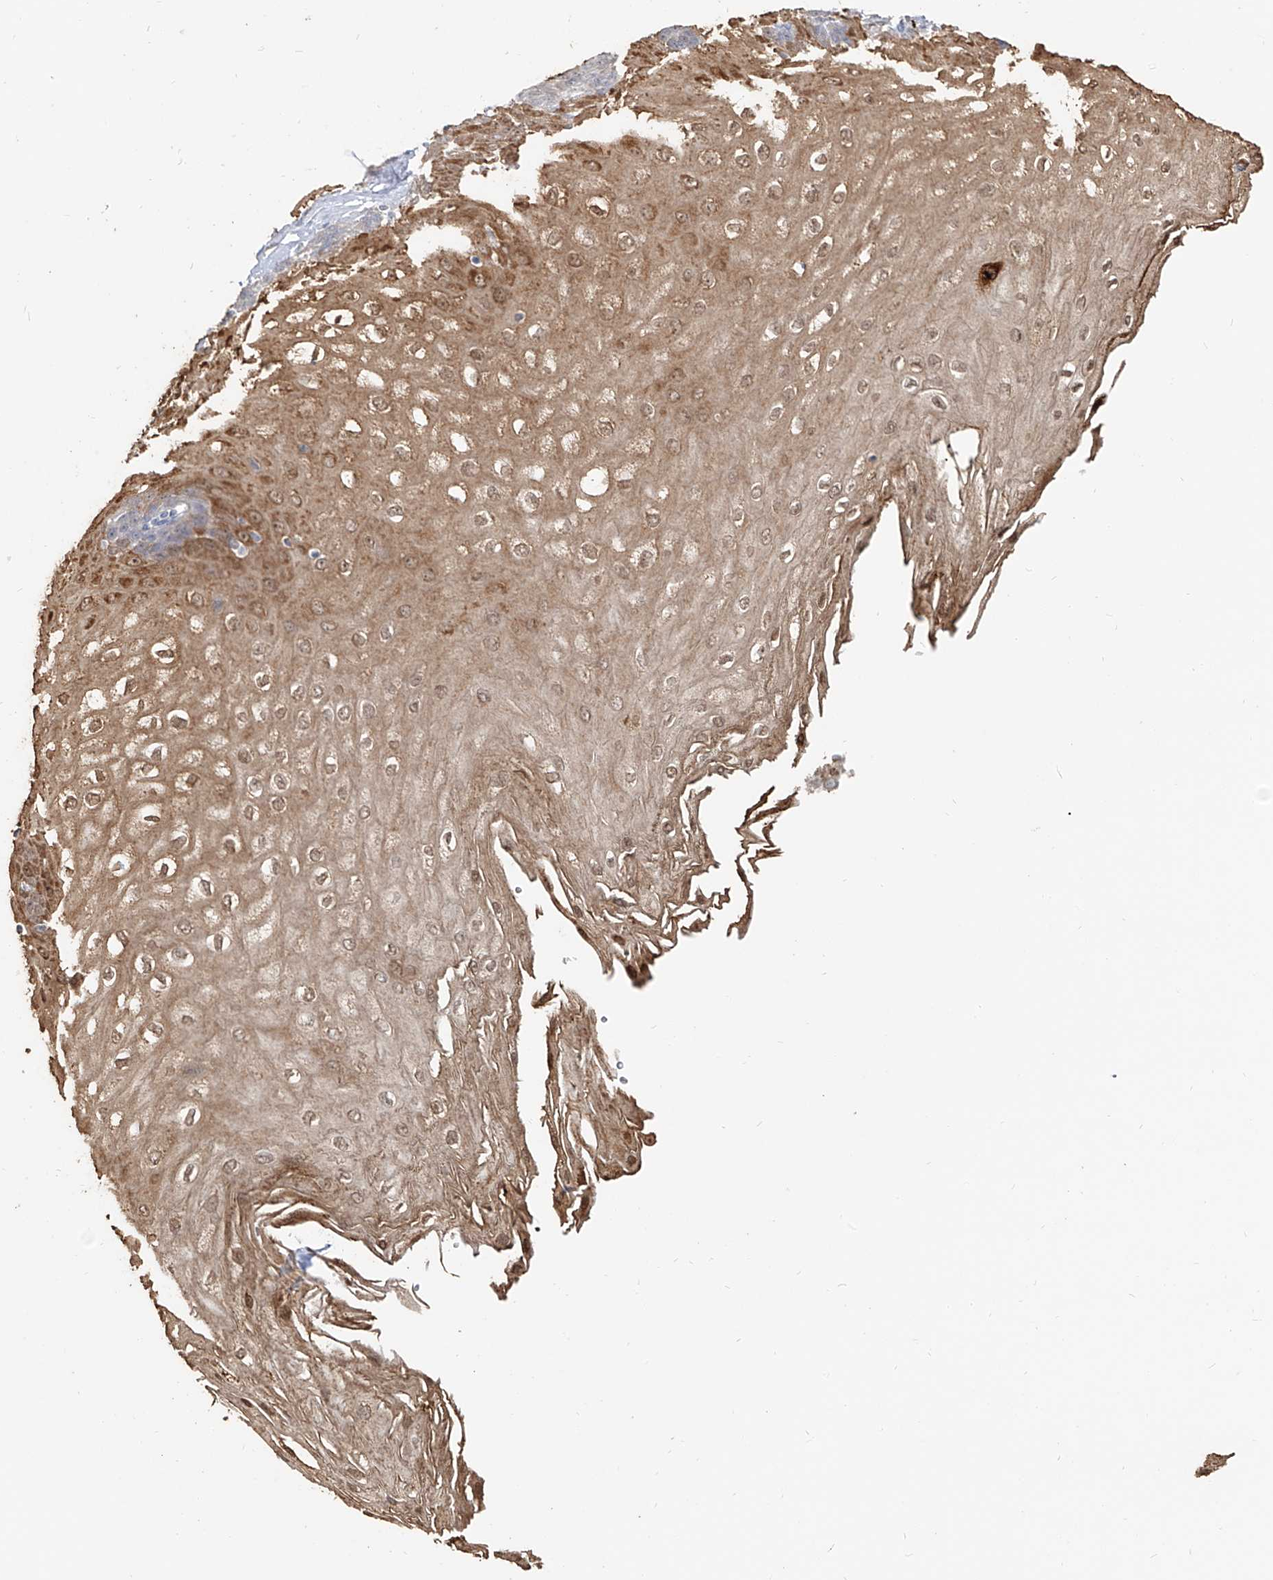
{"staining": {"intensity": "moderate", "quantity": "25%-75%", "location": "cytoplasmic/membranous,nuclear"}, "tissue": "esophagus", "cell_type": "Squamous epithelial cells", "image_type": "normal", "snomed": [{"axis": "morphology", "description": "Normal tissue, NOS"}, {"axis": "topography", "description": "Esophagus"}], "caption": "This photomicrograph reveals benign esophagus stained with immunohistochemistry (IHC) to label a protein in brown. The cytoplasmic/membranous,nuclear of squamous epithelial cells show moderate positivity for the protein. Nuclei are counter-stained blue.", "gene": "ZNF227", "patient": {"sex": "male", "age": 60}}